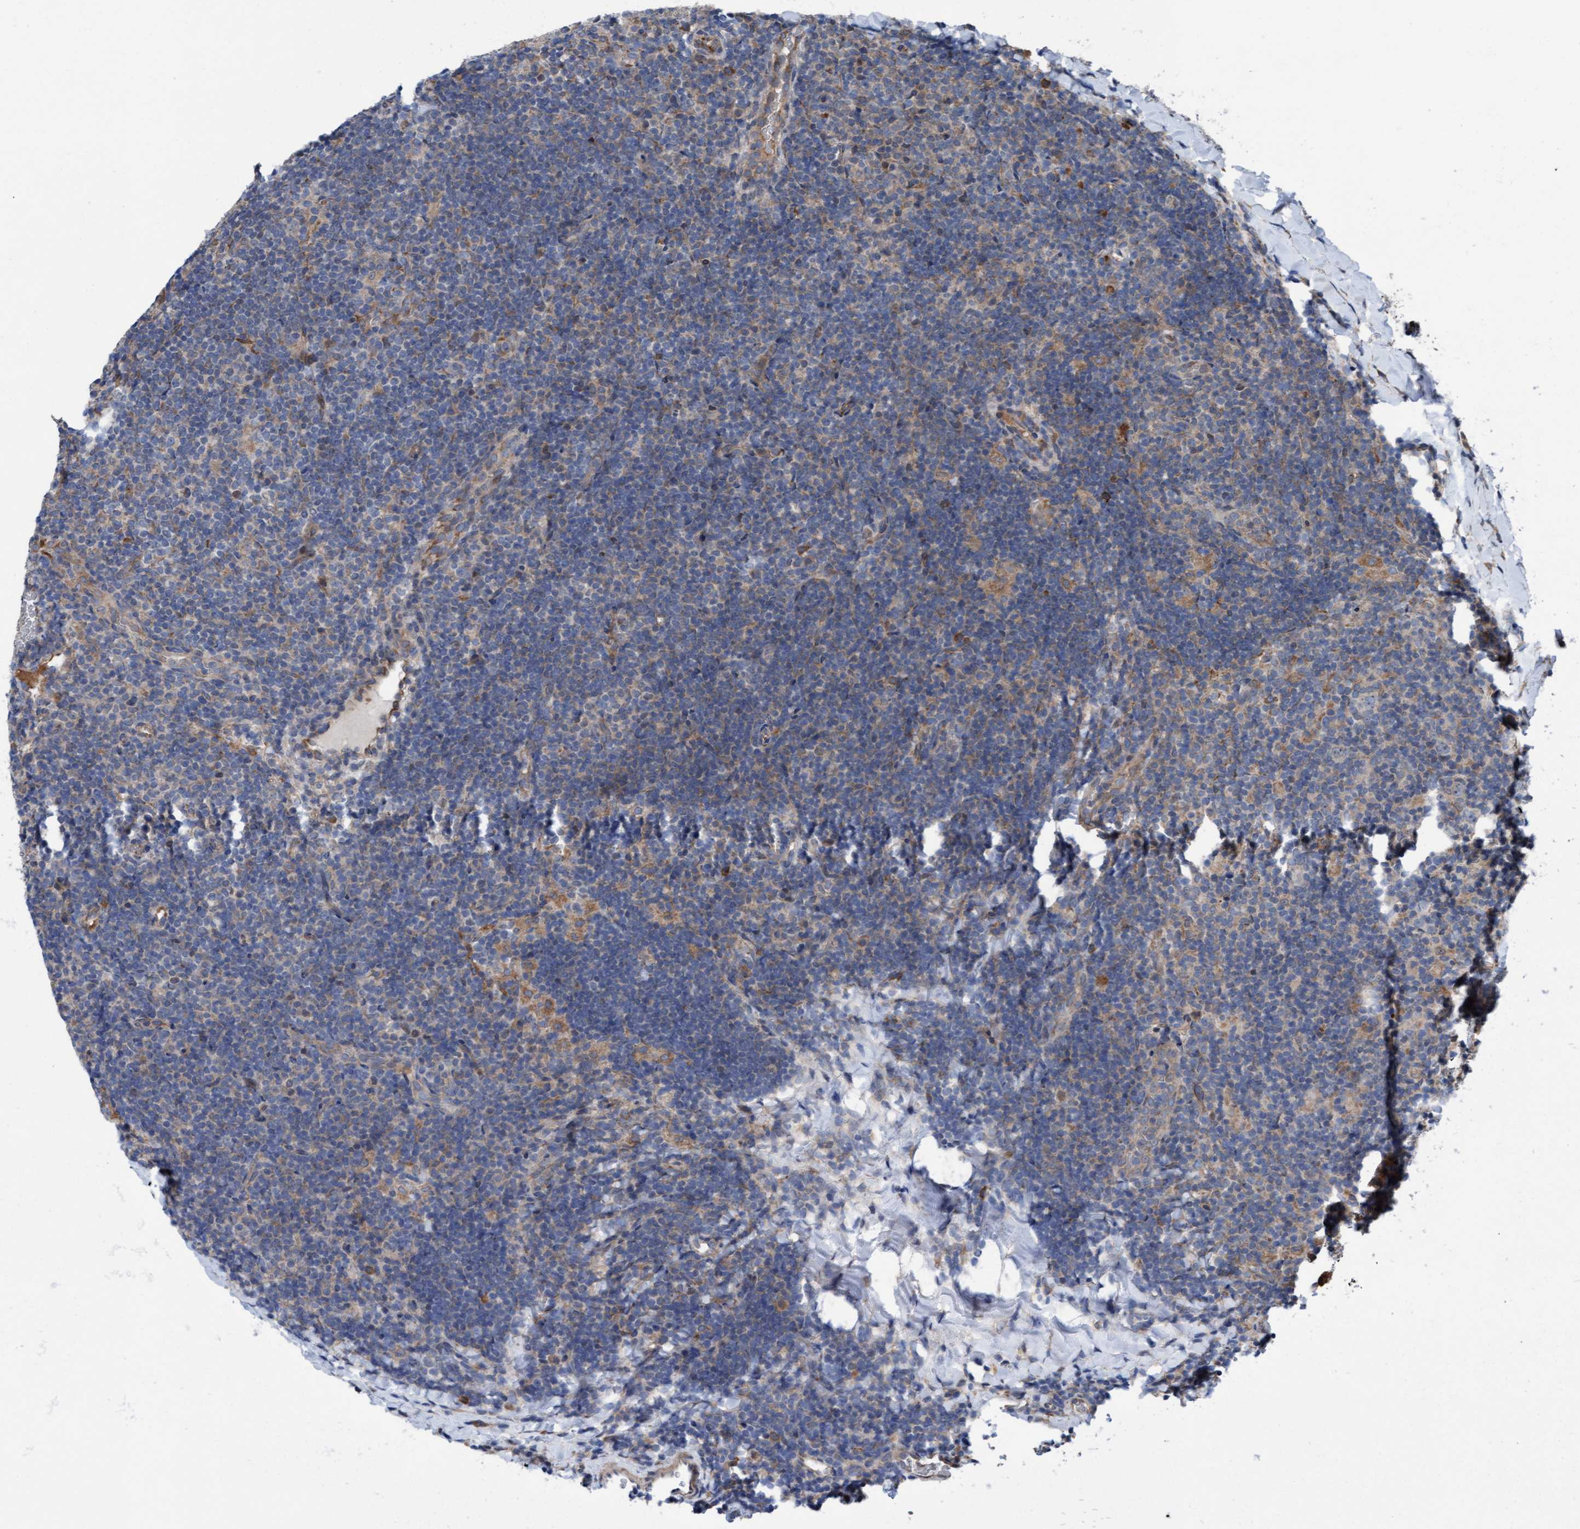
{"staining": {"intensity": "negative", "quantity": "none", "location": "none"}, "tissue": "lymphoma", "cell_type": "Tumor cells", "image_type": "cancer", "snomed": [{"axis": "morphology", "description": "Hodgkin's disease, NOS"}, {"axis": "topography", "description": "Lymph node"}], "caption": "DAB immunohistochemical staining of human lymphoma reveals no significant positivity in tumor cells. (Brightfield microscopy of DAB immunohistochemistry (IHC) at high magnification).", "gene": "RAP1GAP2", "patient": {"sex": "female", "age": 57}}